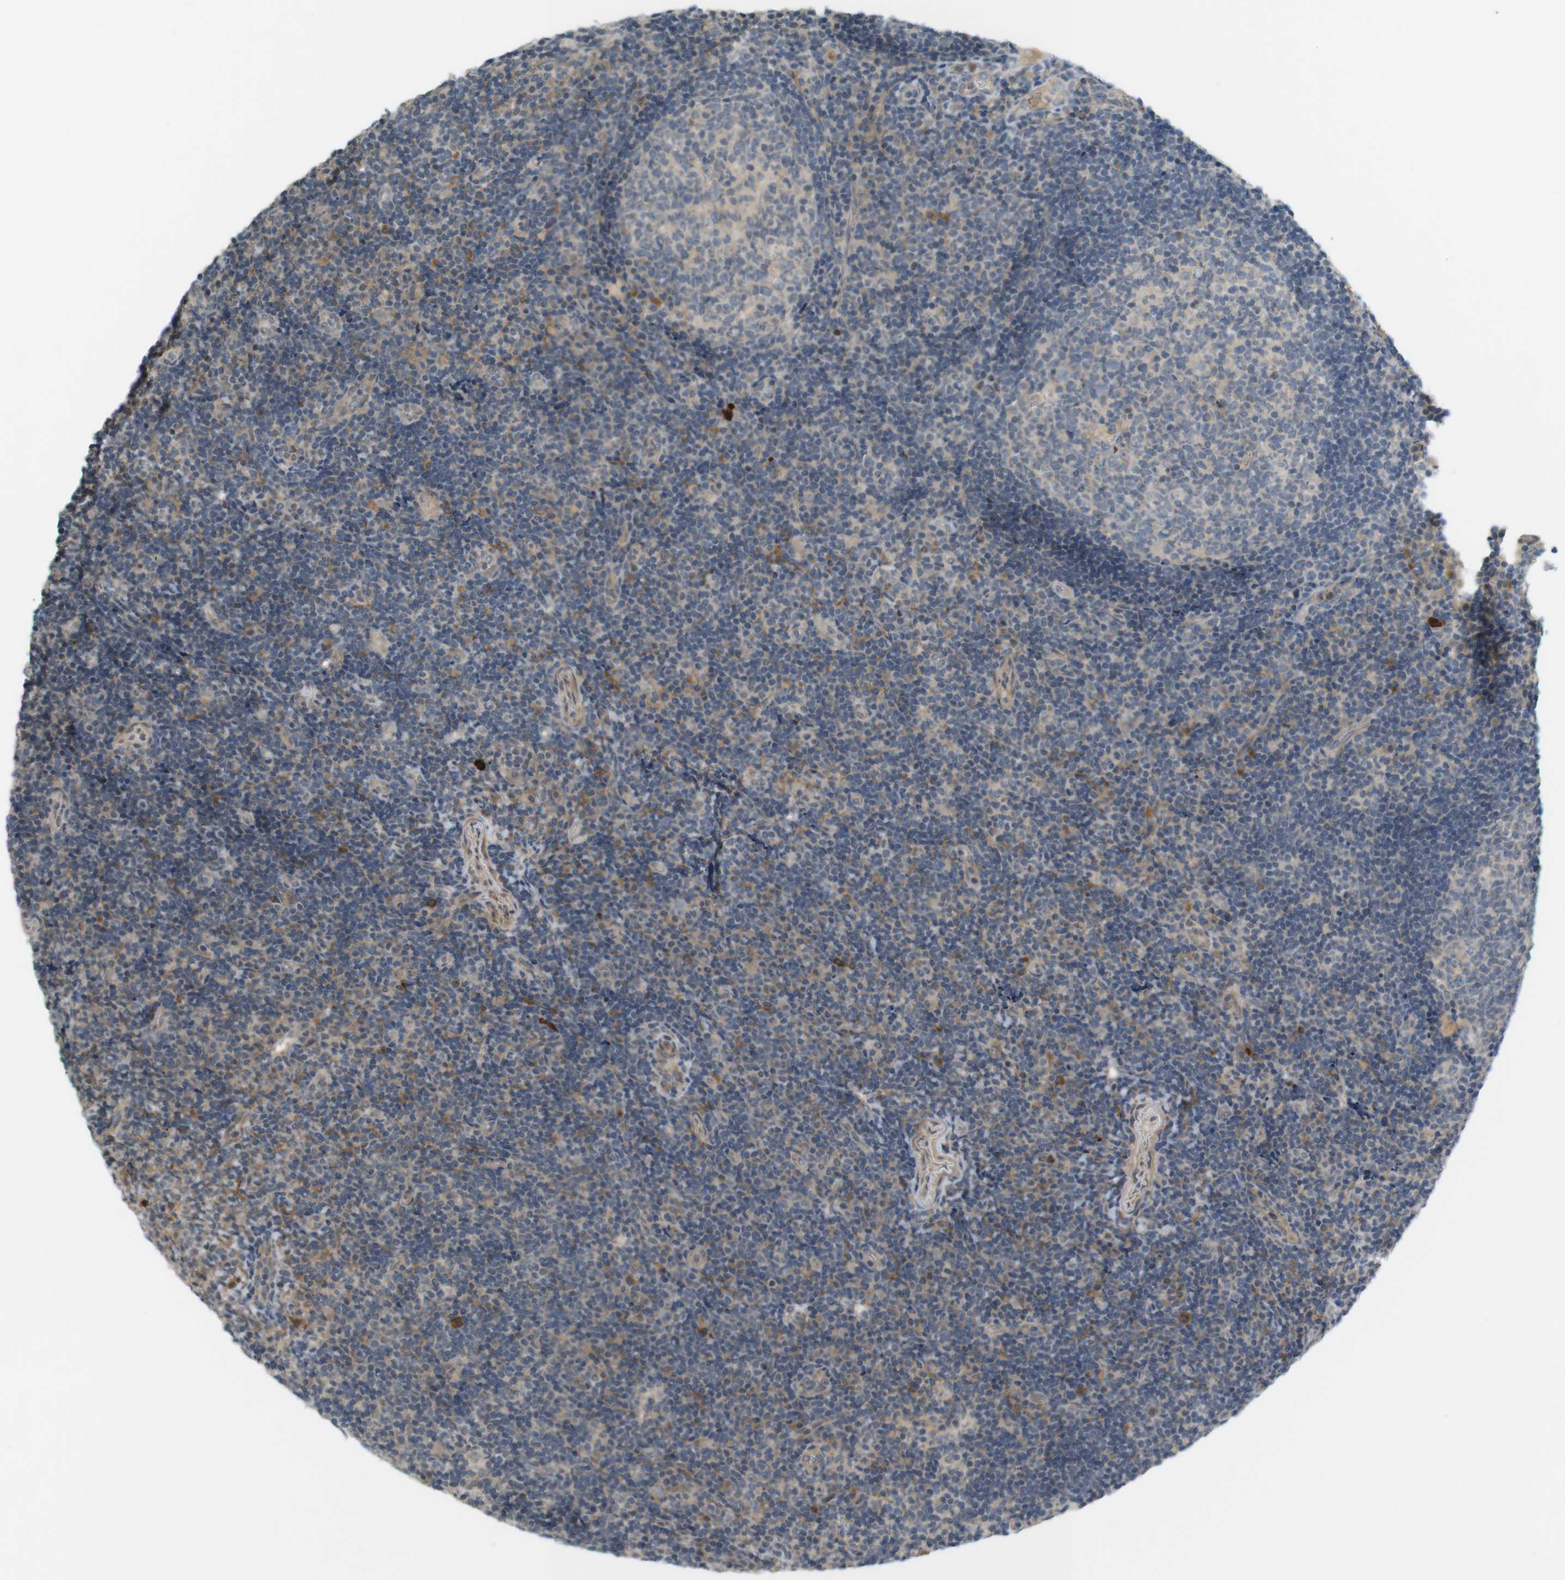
{"staining": {"intensity": "weak", "quantity": "<25%", "location": "cytoplasmic/membranous"}, "tissue": "tonsil", "cell_type": "Germinal center cells", "image_type": "normal", "snomed": [{"axis": "morphology", "description": "Normal tissue, NOS"}, {"axis": "topography", "description": "Tonsil"}], "caption": "Immunohistochemical staining of normal tonsil shows no significant positivity in germinal center cells. Nuclei are stained in blue.", "gene": "SOCS6", "patient": {"sex": "female", "age": 40}}